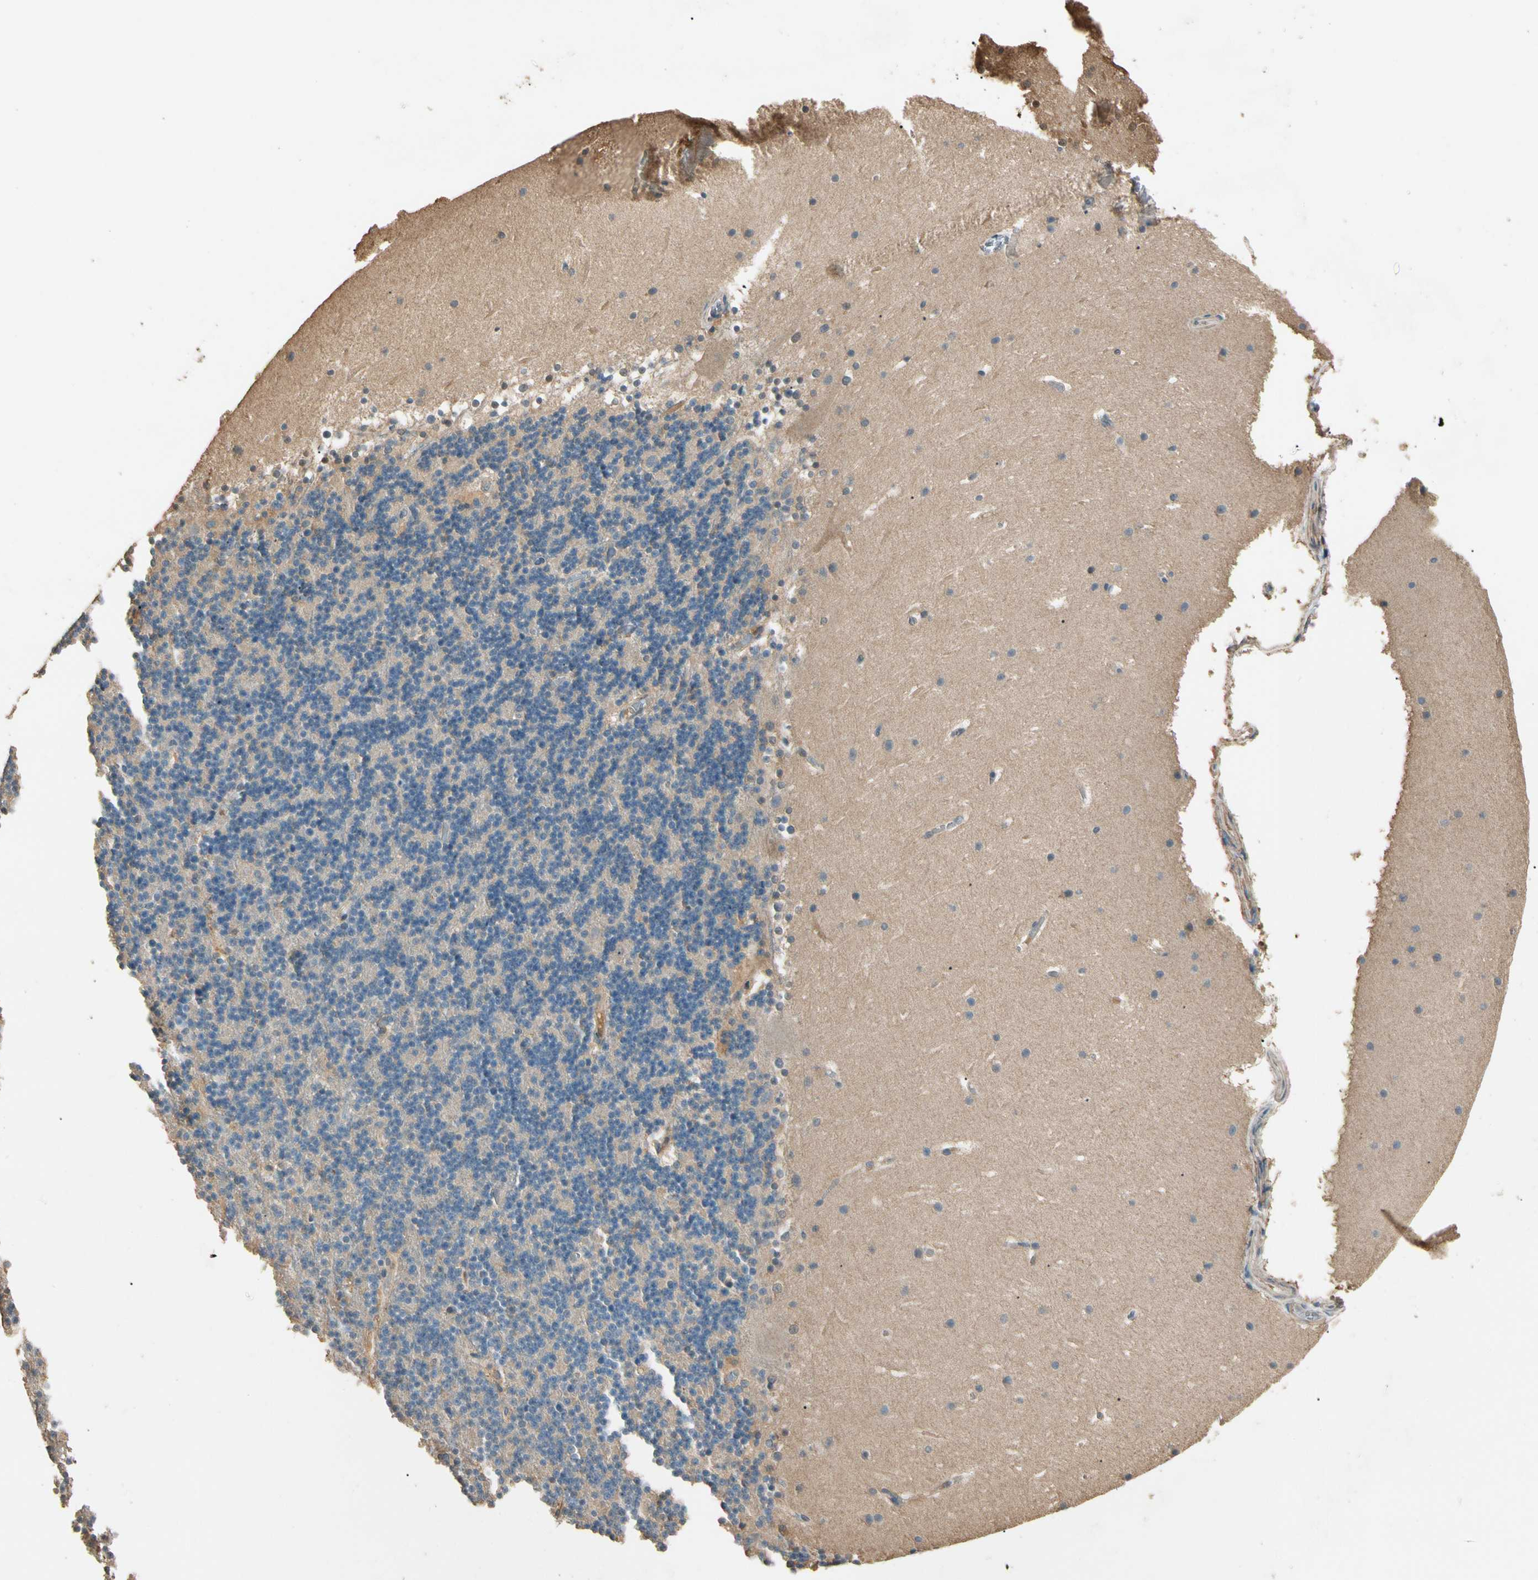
{"staining": {"intensity": "weak", "quantity": "25%-75%", "location": "cytoplasmic/membranous"}, "tissue": "cerebellum", "cell_type": "Cells in granular layer", "image_type": "normal", "snomed": [{"axis": "morphology", "description": "Normal tissue, NOS"}, {"axis": "topography", "description": "Cerebellum"}], "caption": "Normal cerebellum demonstrates weak cytoplasmic/membranous expression in about 25%-75% of cells in granular layer.", "gene": "CDH6", "patient": {"sex": "female", "age": 19}}